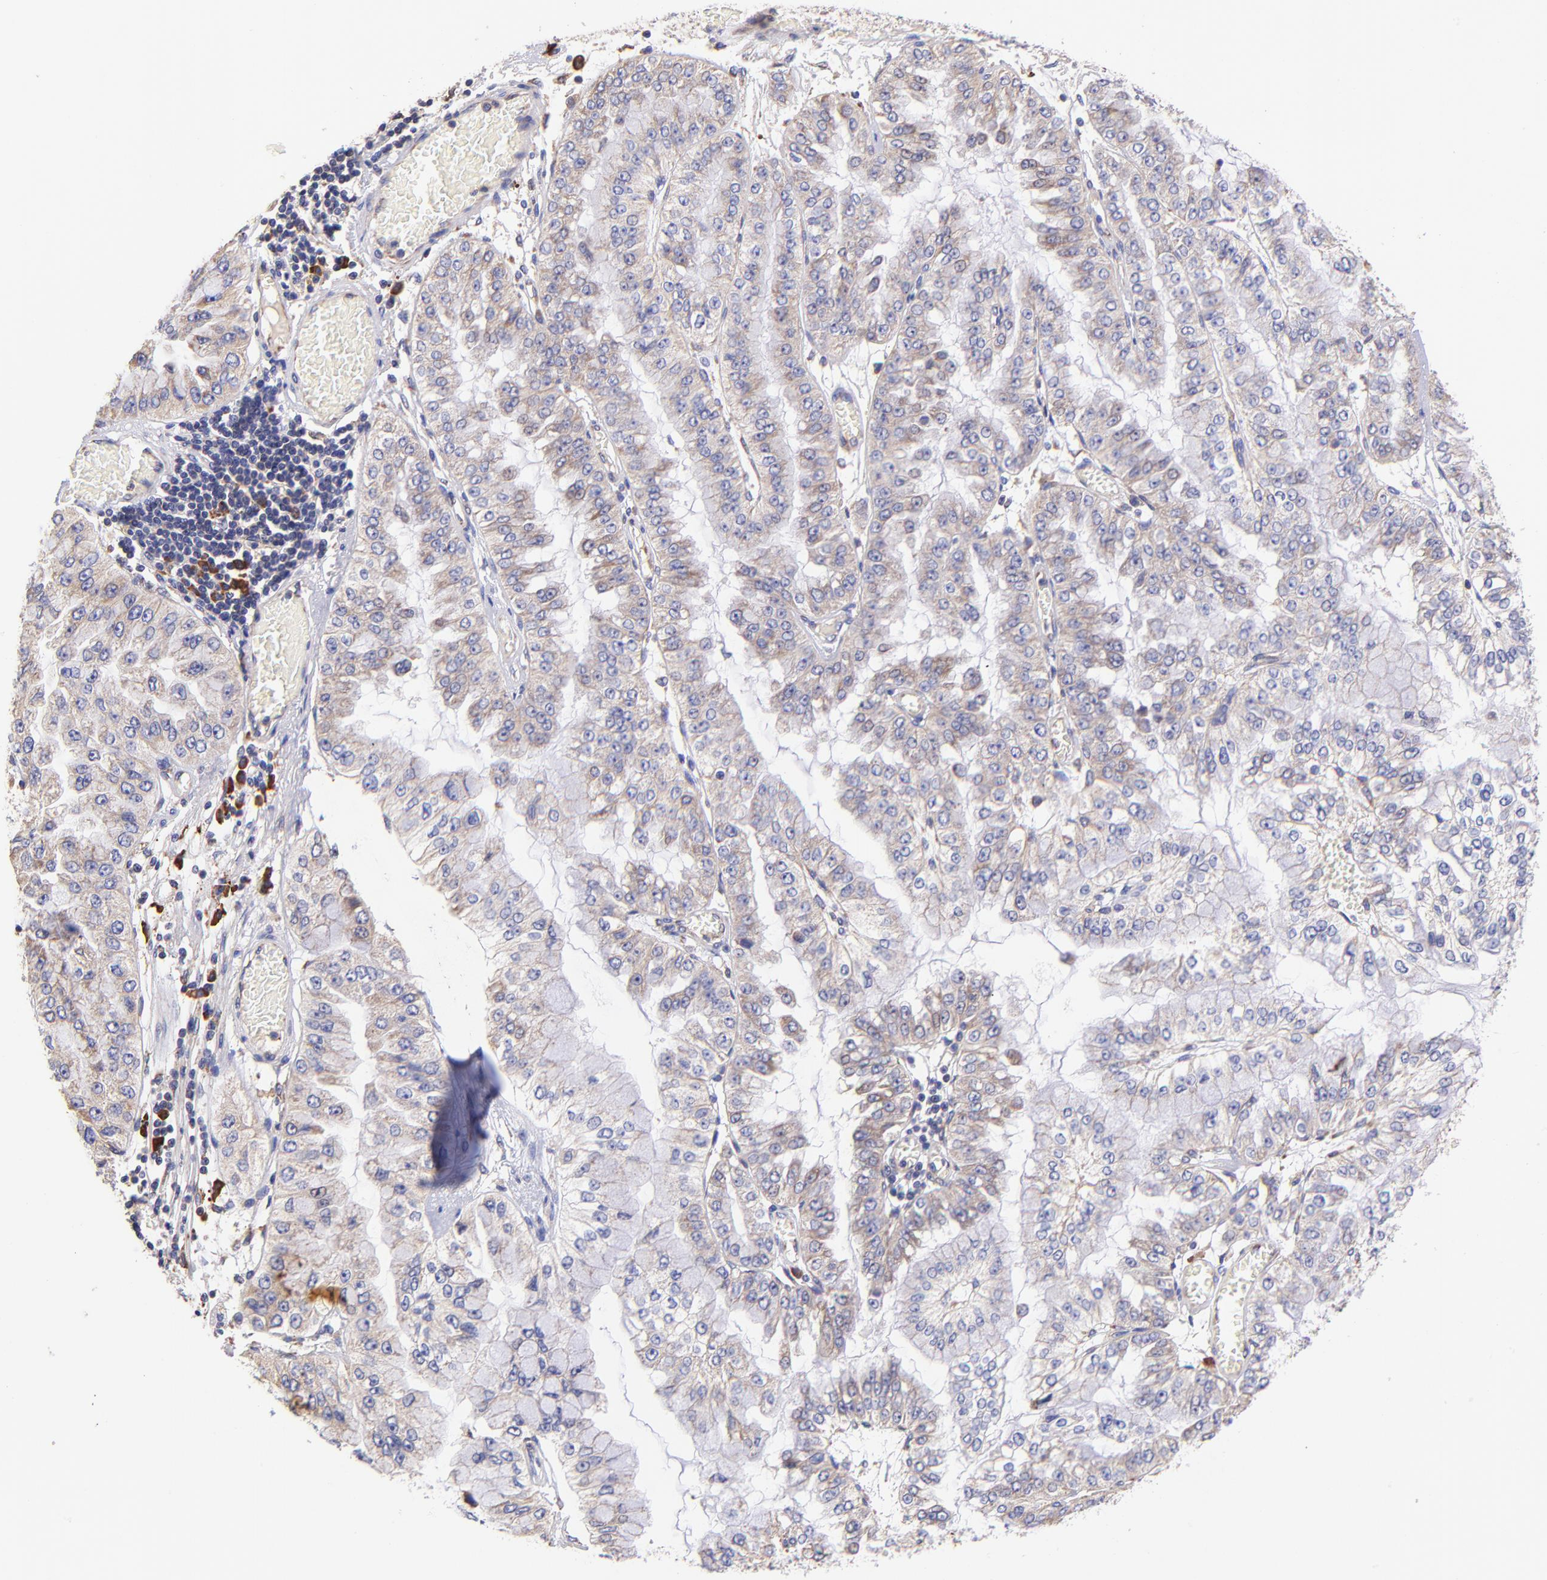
{"staining": {"intensity": "weak", "quantity": "25%-75%", "location": "cytoplasmic/membranous"}, "tissue": "liver cancer", "cell_type": "Tumor cells", "image_type": "cancer", "snomed": [{"axis": "morphology", "description": "Cholangiocarcinoma"}, {"axis": "topography", "description": "Liver"}], "caption": "Human liver cancer (cholangiocarcinoma) stained with a brown dye exhibits weak cytoplasmic/membranous positive positivity in approximately 25%-75% of tumor cells.", "gene": "PREX1", "patient": {"sex": "female", "age": 79}}